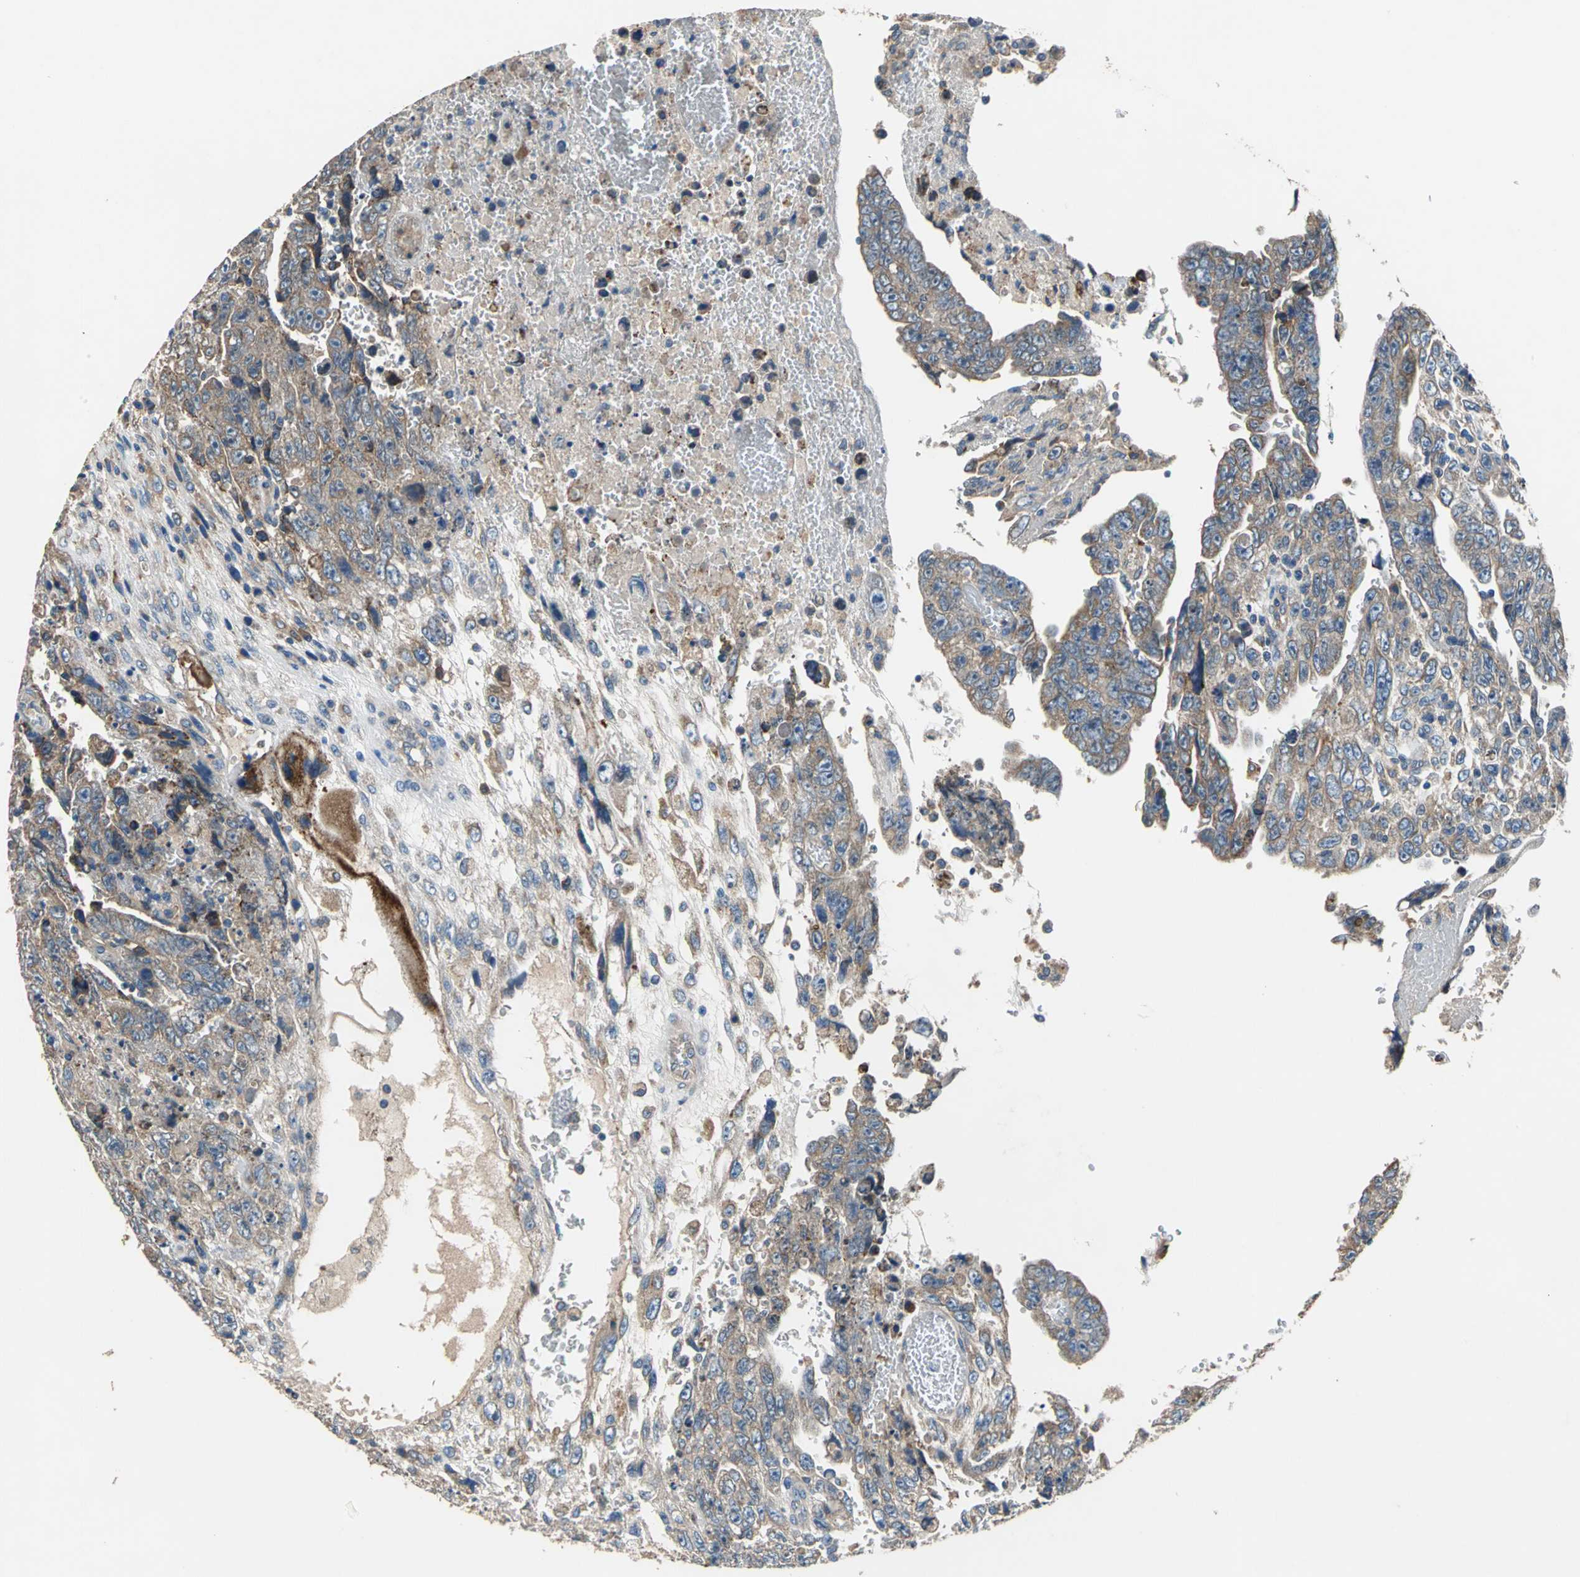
{"staining": {"intensity": "moderate", "quantity": ">75%", "location": "cytoplasmic/membranous"}, "tissue": "testis cancer", "cell_type": "Tumor cells", "image_type": "cancer", "snomed": [{"axis": "morphology", "description": "Carcinoma, Embryonal, NOS"}, {"axis": "topography", "description": "Testis"}], "caption": "Testis embryonal carcinoma stained with a protein marker exhibits moderate staining in tumor cells.", "gene": "HEPH", "patient": {"sex": "male", "age": 28}}